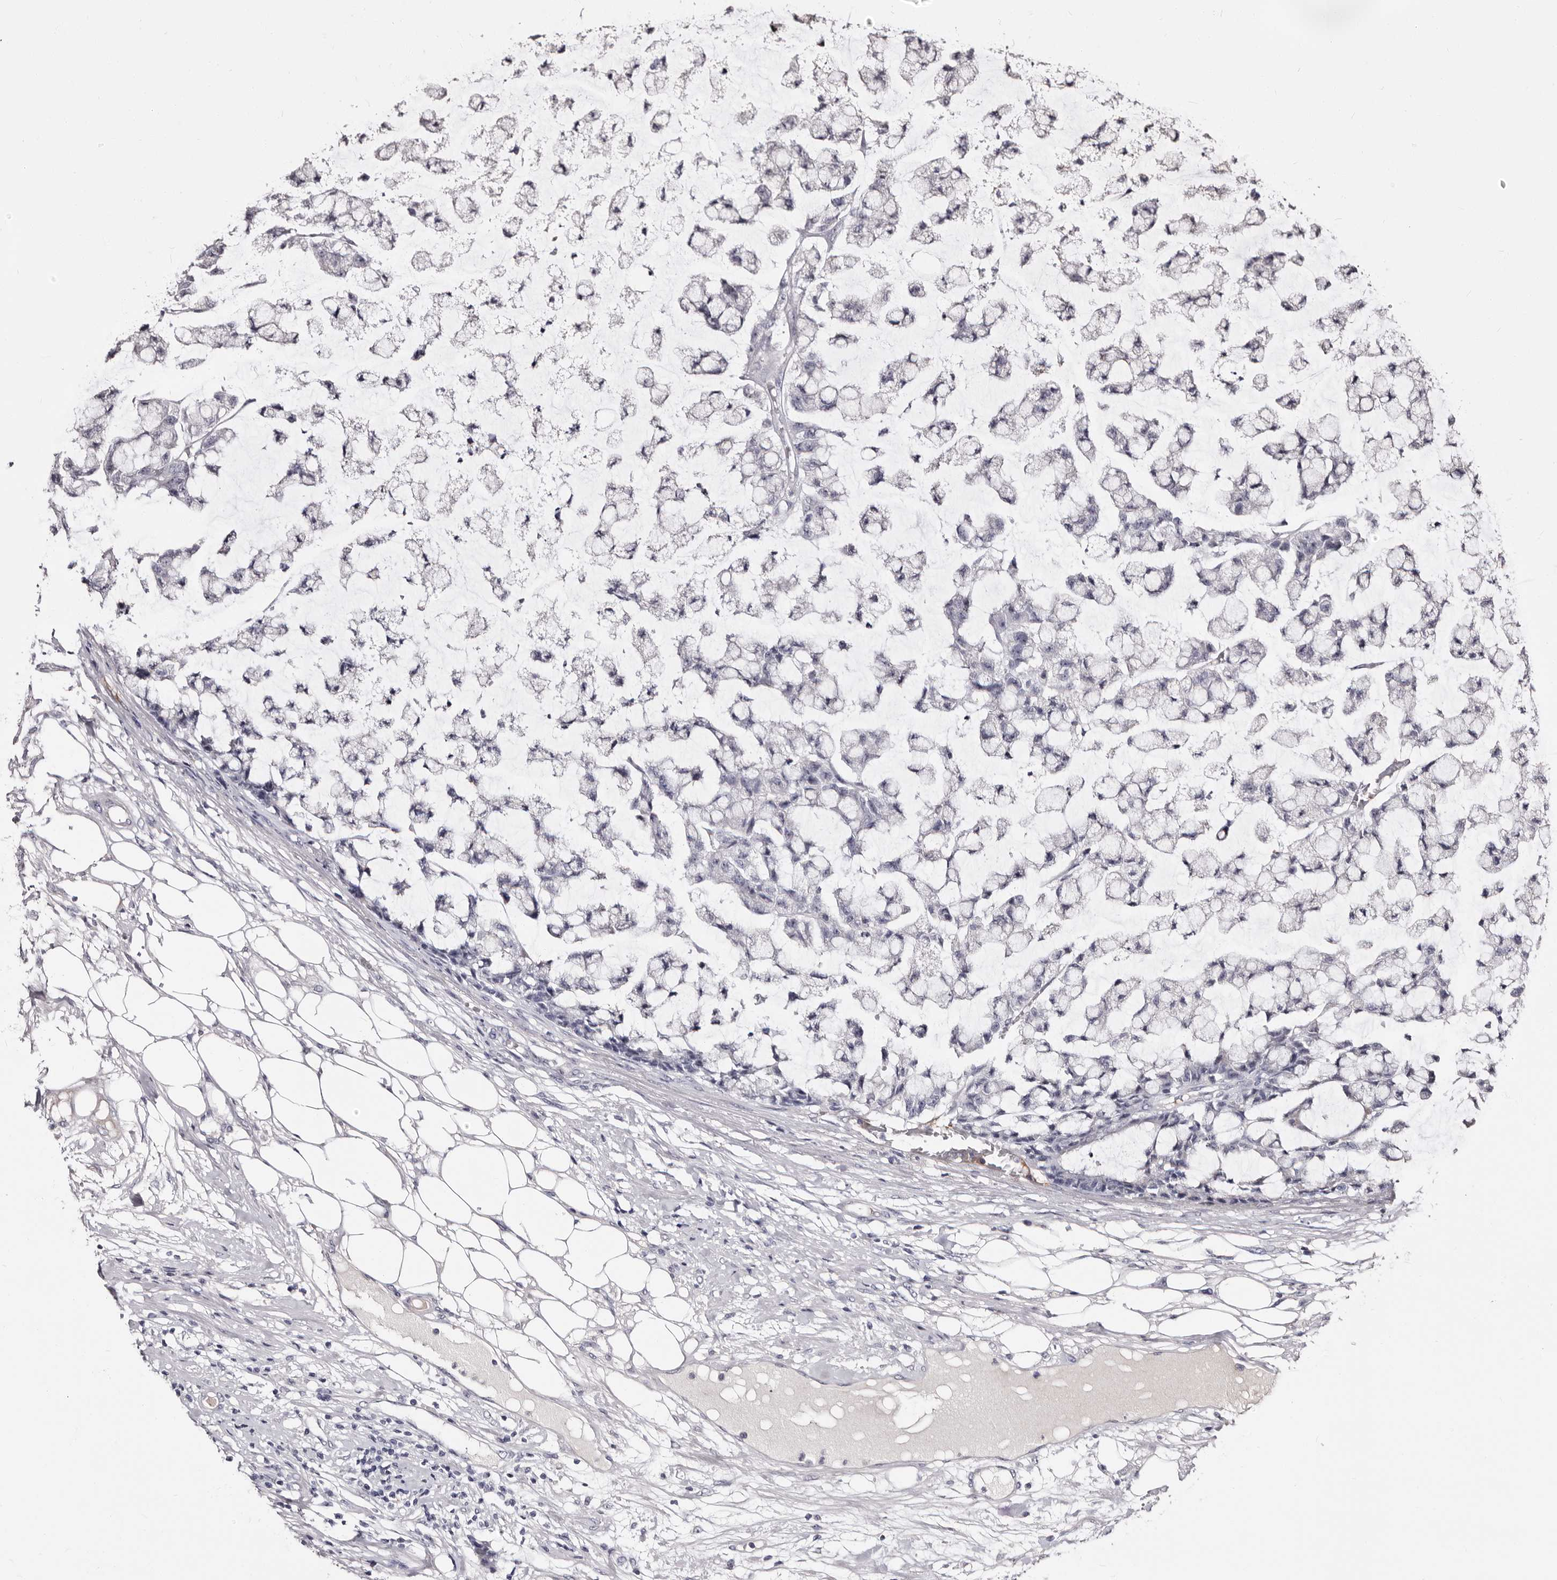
{"staining": {"intensity": "negative", "quantity": "none", "location": "none"}, "tissue": "colorectal cancer", "cell_type": "Tumor cells", "image_type": "cancer", "snomed": [{"axis": "morphology", "description": "Adenocarcinoma, NOS"}, {"axis": "topography", "description": "Colon"}], "caption": "This is an immunohistochemistry photomicrograph of human colorectal cancer. There is no staining in tumor cells.", "gene": "BPGM", "patient": {"sex": "female", "age": 84}}